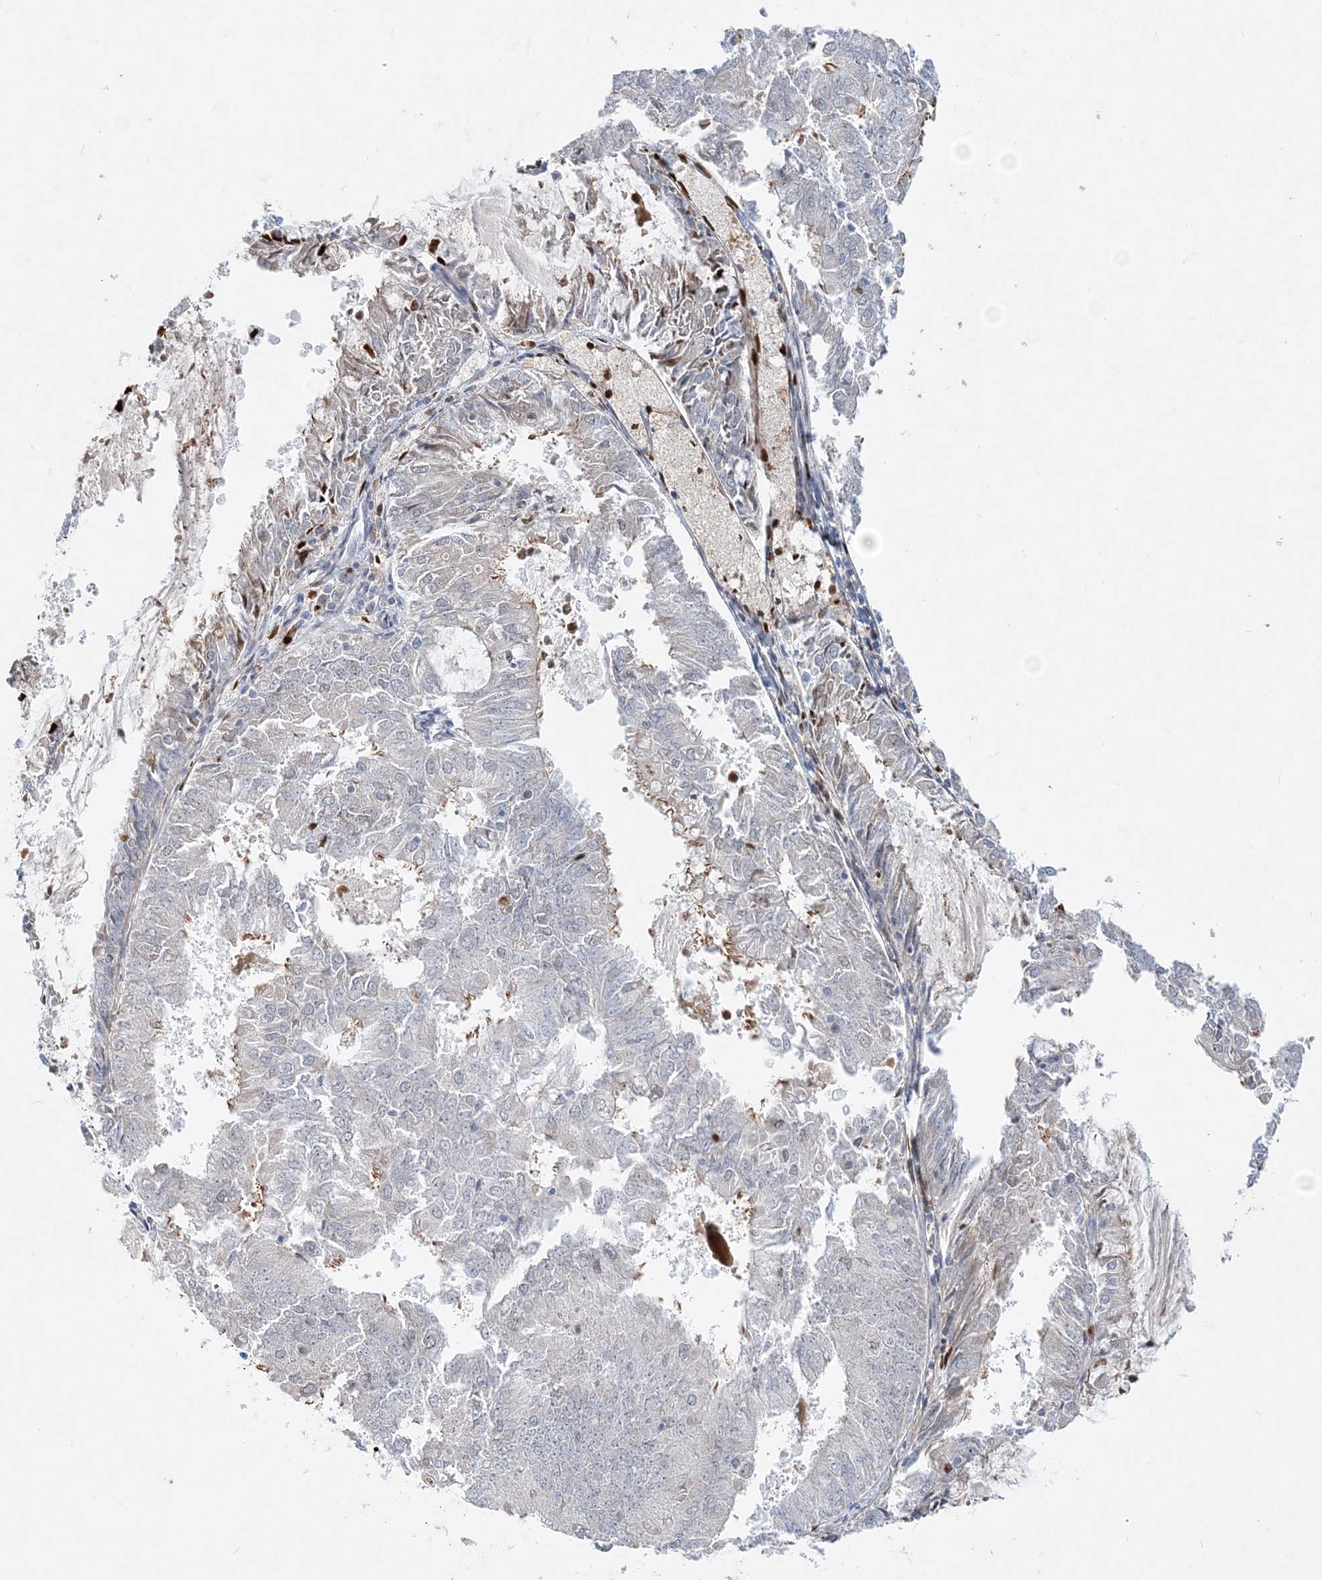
{"staining": {"intensity": "negative", "quantity": "none", "location": "none"}, "tissue": "endometrial cancer", "cell_type": "Tumor cells", "image_type": "cancer", "snomed": [{"axis": "morphology", "description": "Adenocarcinoma, NOS"}, {"axis": "topography", "description": "Endometrium"}], "caption": "Immunohistochemistry micrograph of endometrial cancer stained for a protein (brown), which displays no staining in tumor cells. (Immunohistochemistry (ihc), brightfield microscopy, high magnification).", "gene": "DNAH5", "patient": {"sex": "female", "age": 57}}